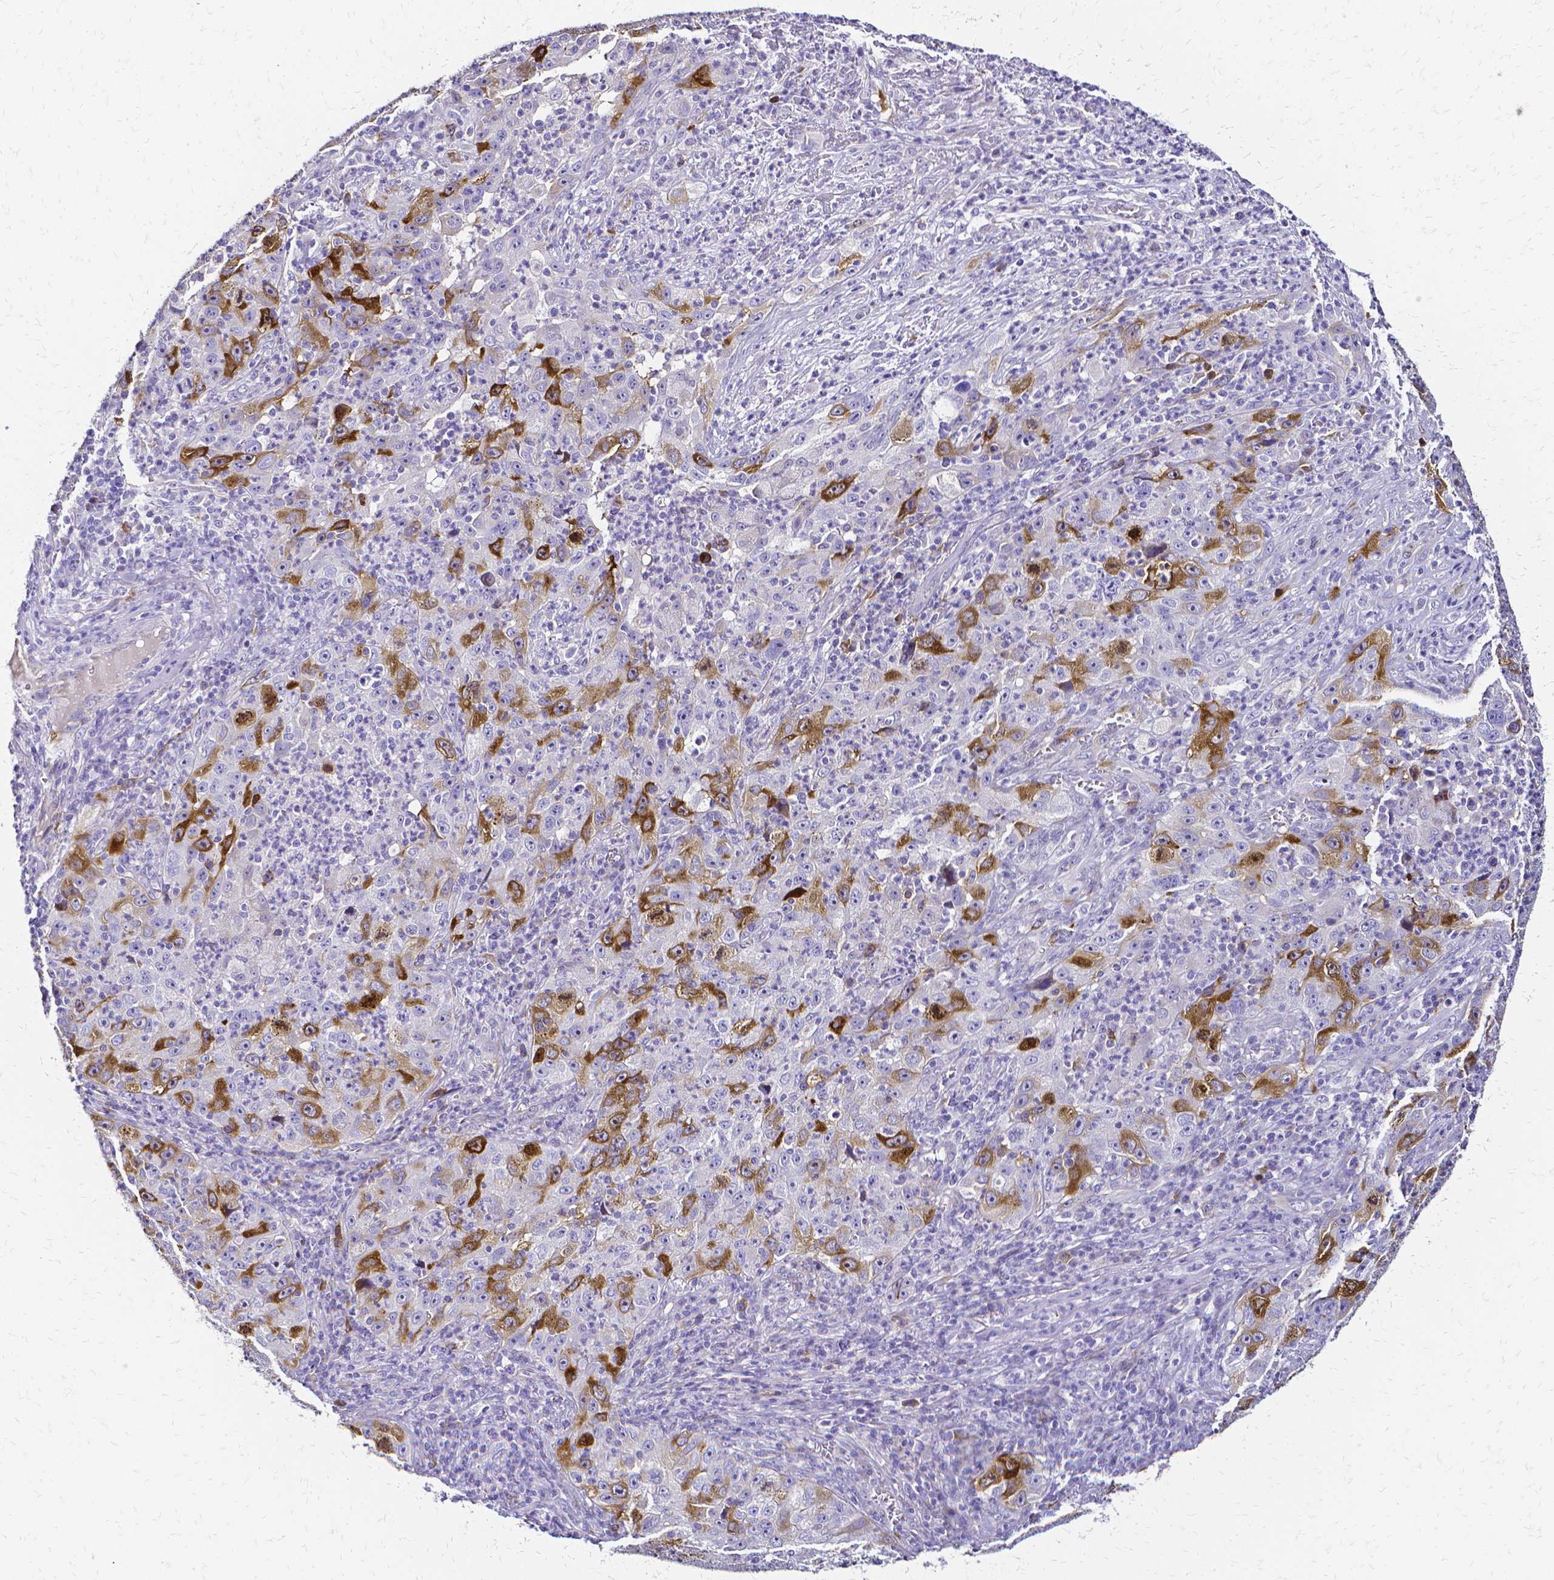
{"staining": {"intensity": "strong", "quantity": "<25%", "location": "cytoplasmic/membranous"}, "tissue": "lung cancer", "cell_type": "Tumor cells", "image_type": "cancer", "snomed": [{"axis": "morphology", "description": "Squamous cell carcinoma, NOS"}, {"axis": "topography", "description": "Lung"}], "caption": "Immunohistochemical staining of squamous cell carcinoma (lung) demonstrates medium levels of strong cytoplasmic/membranous positivity in approximately <25% of tumor cells.", "gene": "CCNB1", "patient": {"sex": "male", "age": 71}}